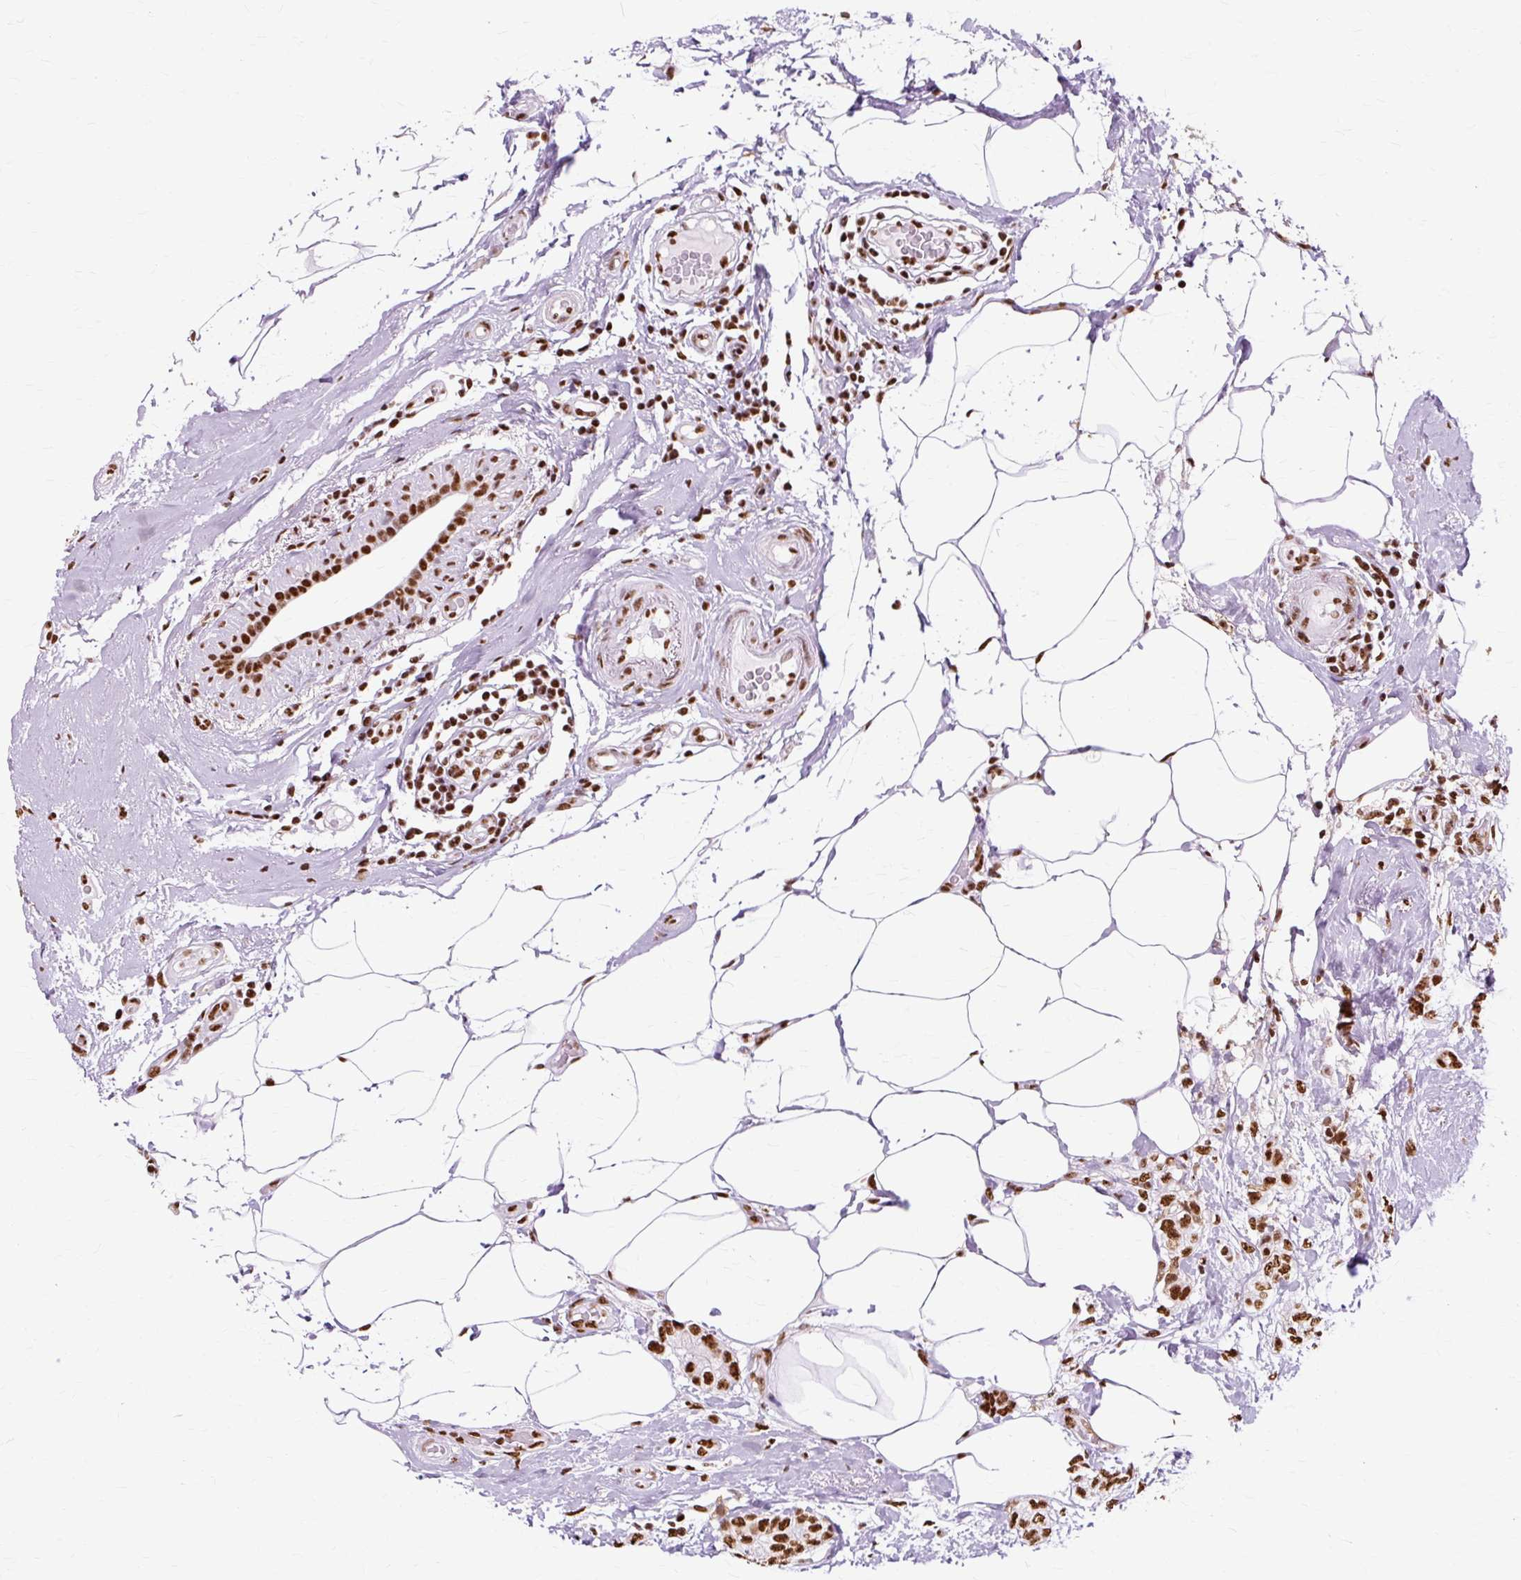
{"staining": {"intensity": "strong", "quantity": ">75%", "location": "nuclear"}, "tissue": "breast cancer", "cell_type": "Tumor cells", "image_type": "cancer", "snomed": [{"axis": "morphology", "description": "Duct carcinoma"}, {"axis": "topography", "description": "Breast"}], "caption": "The photomicrograph displays a brown stain indicating the presence of a protein in the nuclear of tumor cells in breast cancer.", "gene": "XRCC6", "patient": {"sex": "female", "age": 73}}